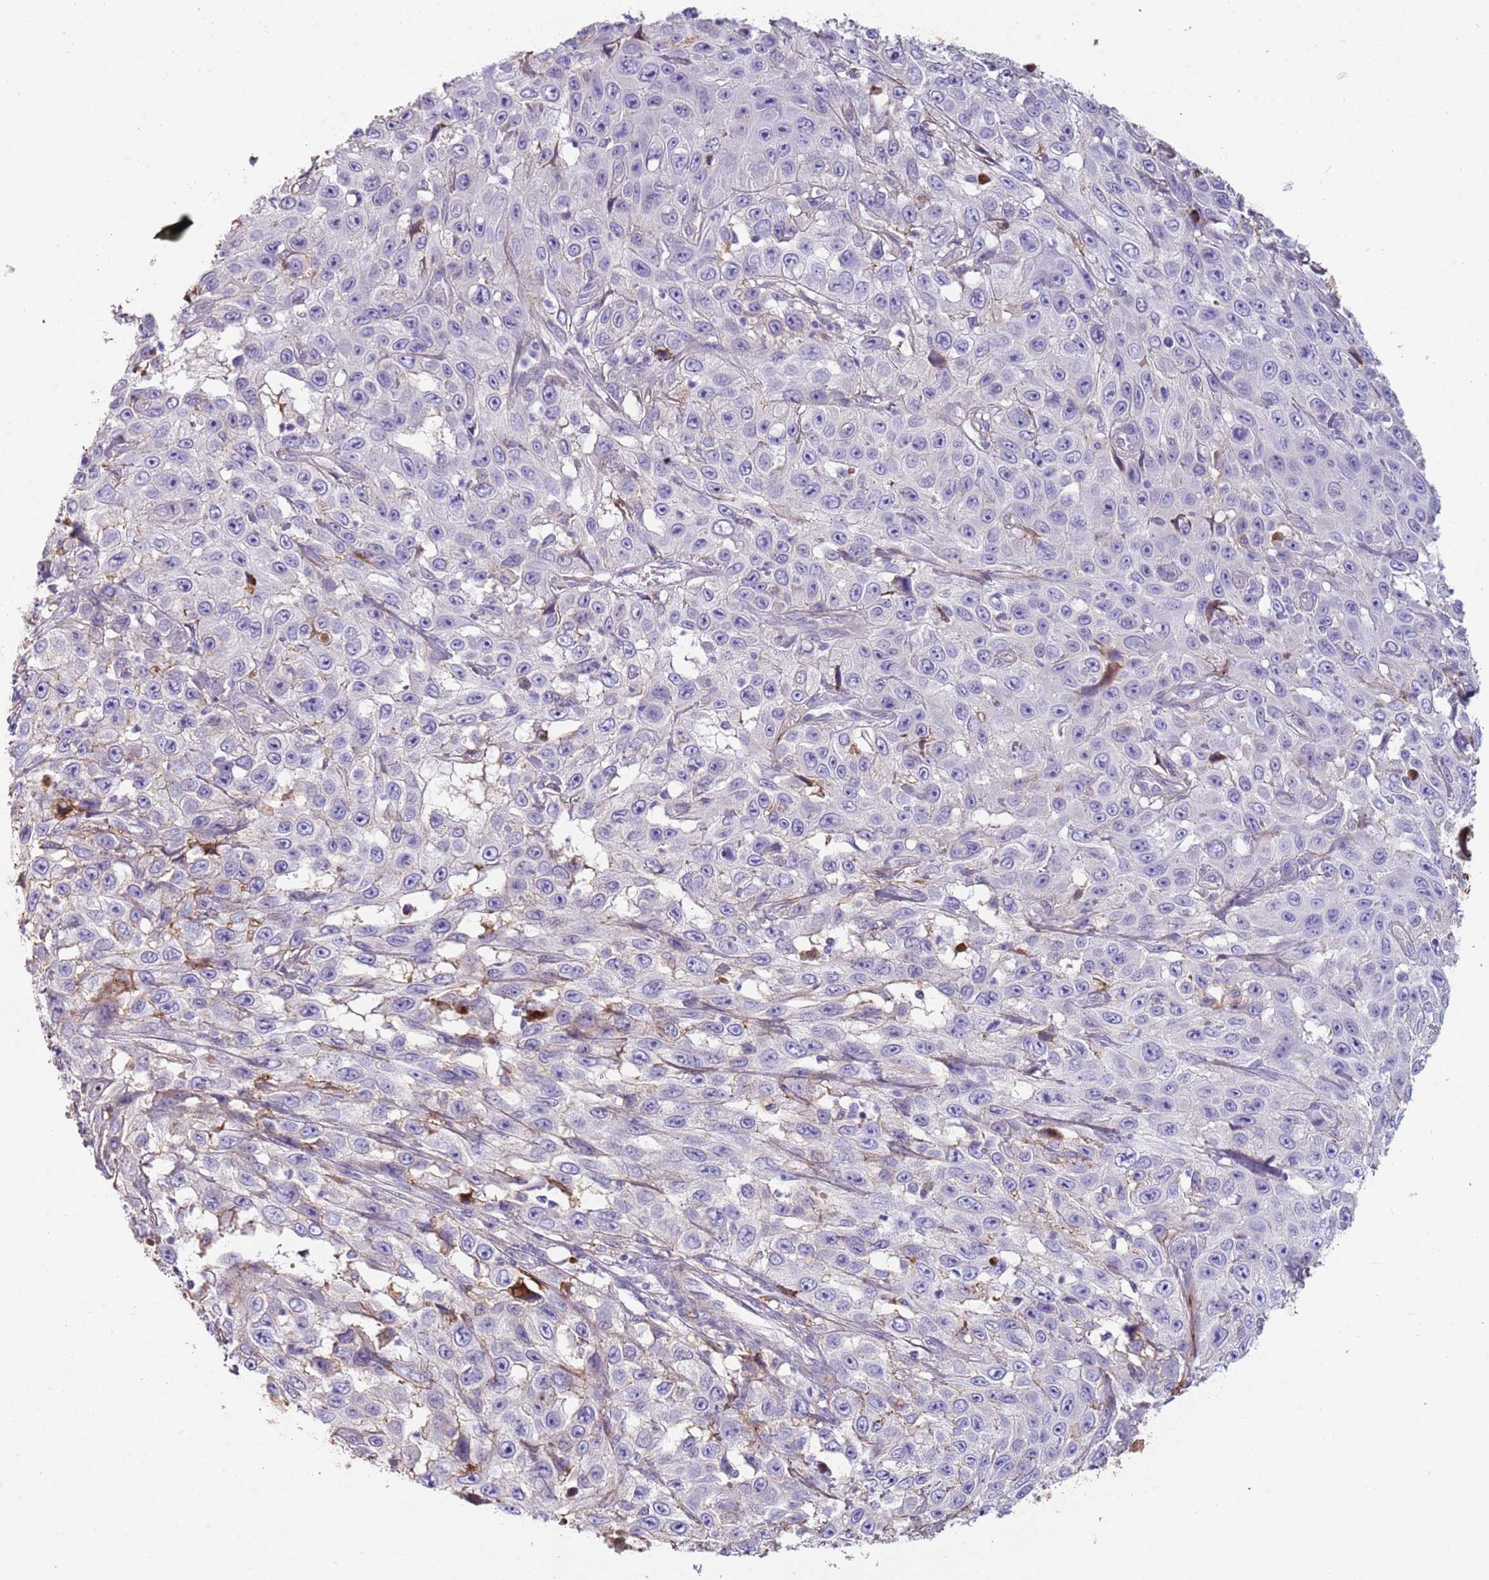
{"staining": {"intensity": "negative", "quantity": "none", "location": "none"}, "tissue": "skin cancer", "cell_type": "Tumor cells", "image_type": "cancer", "snomed": [{"axis": "morphology", "description": "Squamous cell carcinoma, NOS"}, {"axis": "topography", "description": "Skin"}], "caption": "Skin squamous cell carcinoma stained for a protein using immunohistochemistry shows no positivity tumor cells.", "gene": "NBPF3", "patient": {"sex": "male", "age": 82}}